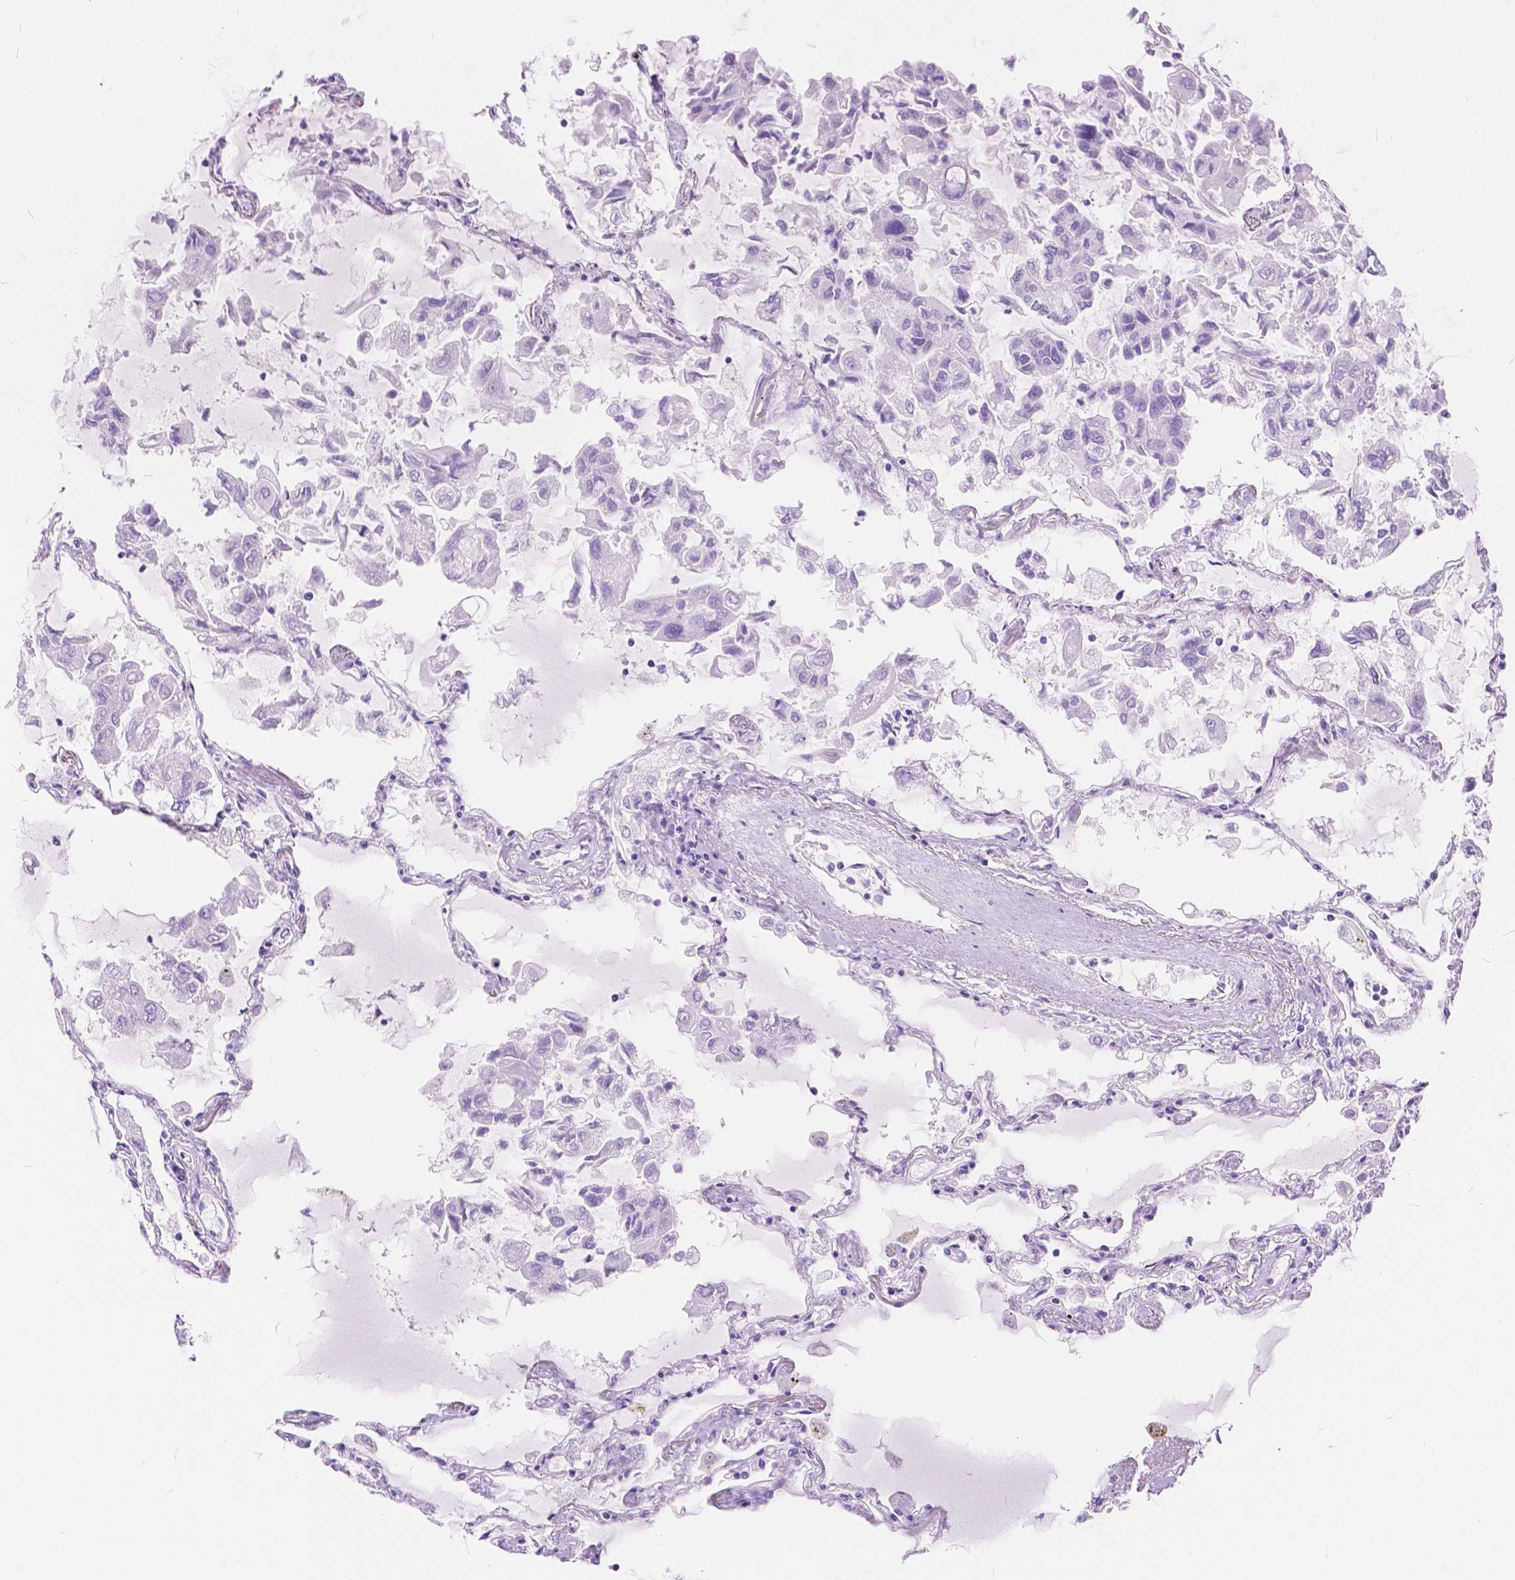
{"staining": {"intensity": "negative", "quantity": "none", "location": "none"}, "tissue": "lung", "cell_type": "Alveolar cells", "image_type": "normal", "snomed": [{"axis": "morphology", "description": "Normal tissue, NOS"}, {"axis": "morphology", "description": "Adenocarcinoma, NOS"}, {"axis": "topography", "description": "Cartilage tissue"}, {"axis": "topography", "description": "Lung"}], "caption": "Immunohistochemistry histopathology image of unremarkable lung: lung stained with DAB (3,3'-diaminobenzidine) exhibits no significant protein positivity in alveolar cells.", "gene": "CHRM1", "patient": {"sex": "female", "age": 67}}